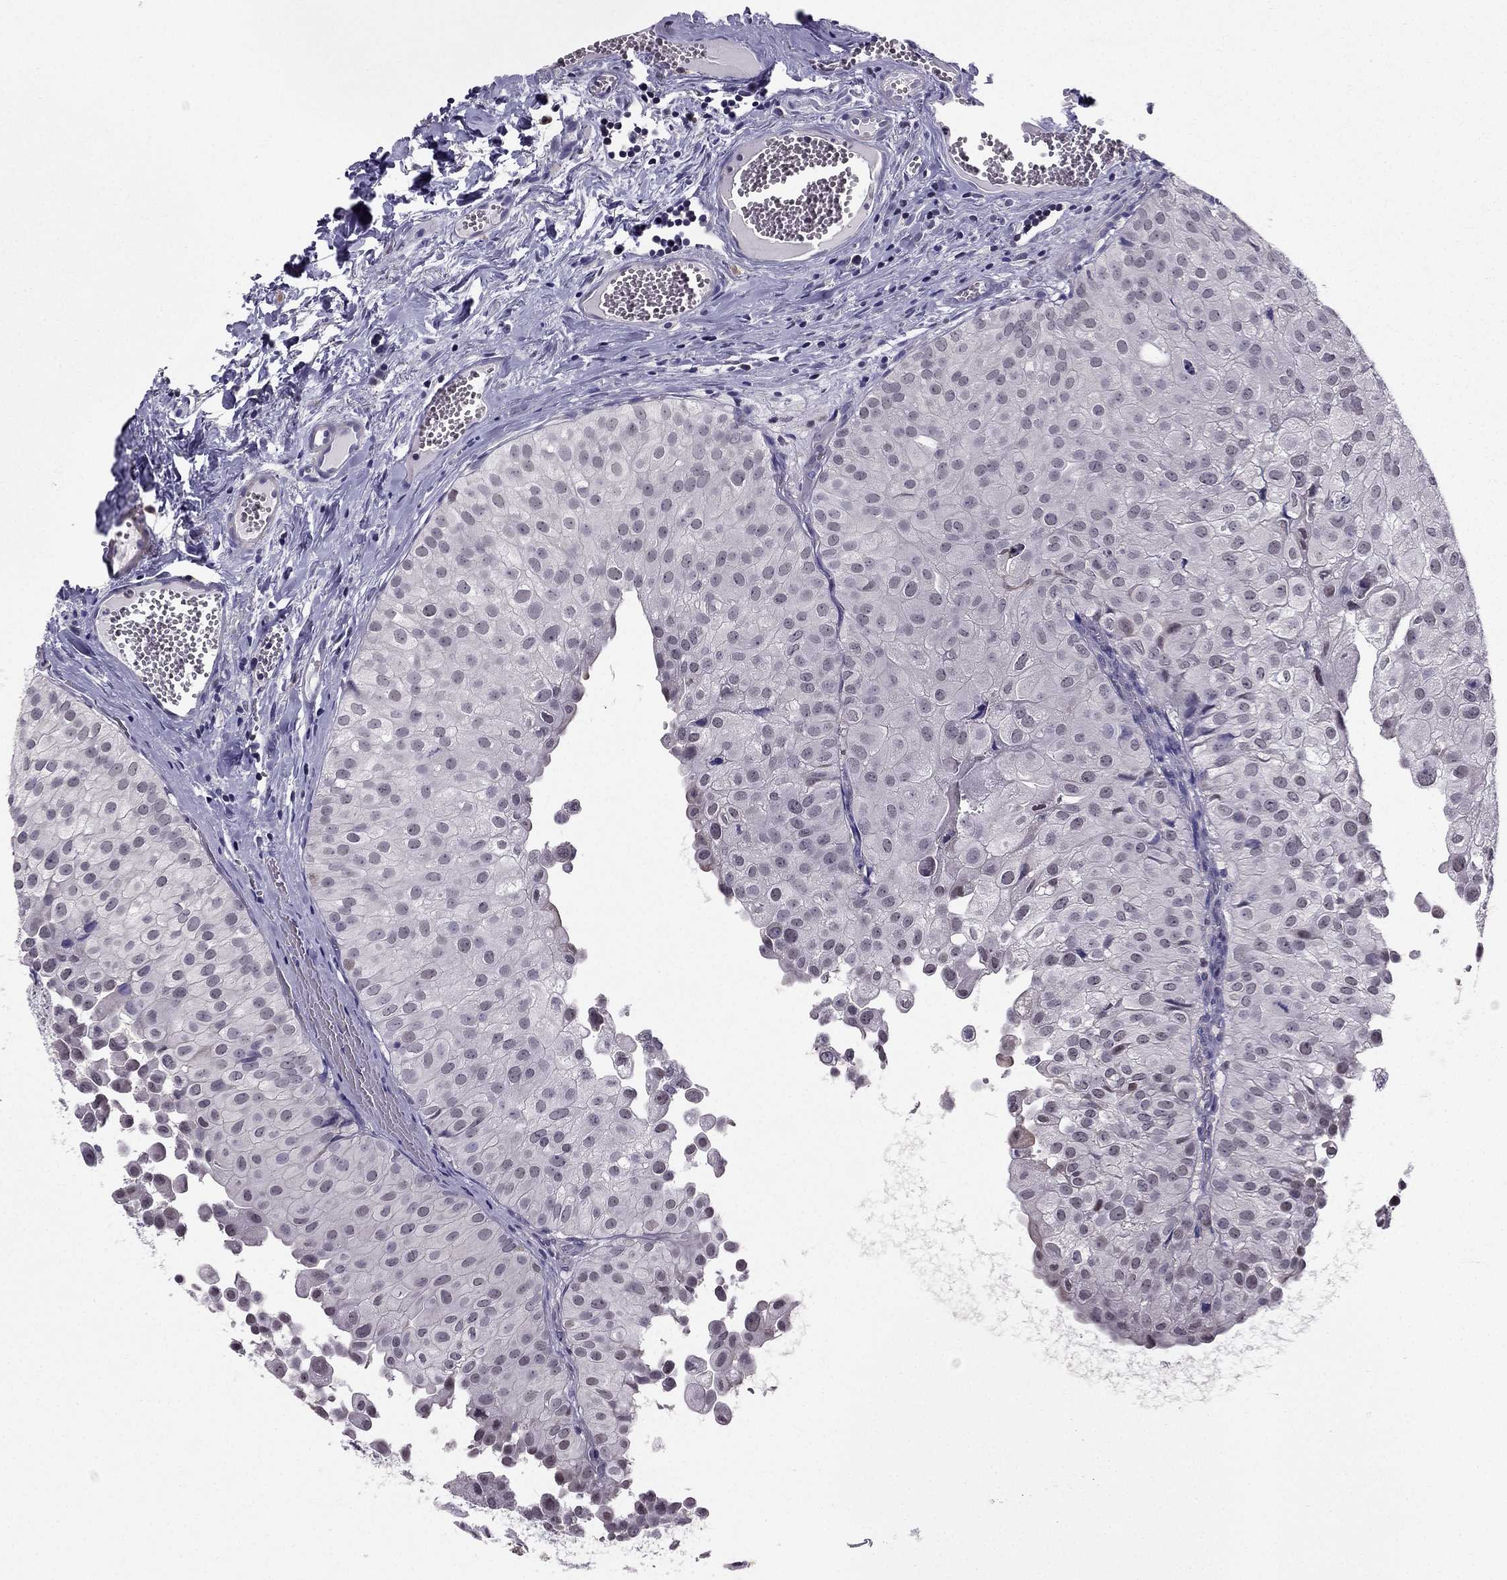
{"staining": {"intensity": "negative", "quantity": "none", "location": "none"}, "tissue": "urothelial cancer", "cell_type": "Tumor cells", "image_type": "cancer", "snomed": [{"axis": "morphology", "description": "Urothelial carcinoma, Low grade"}, {"axis": "topography", "description": "Urinary bladder"}], "caption": "Human urothelial cancer stained for a protein using immunohistochemistry (IHC) demonstrates no staining in tumor cells.", "gene": "RPRD2", "patient": {"sex": "female", "age": 78}}